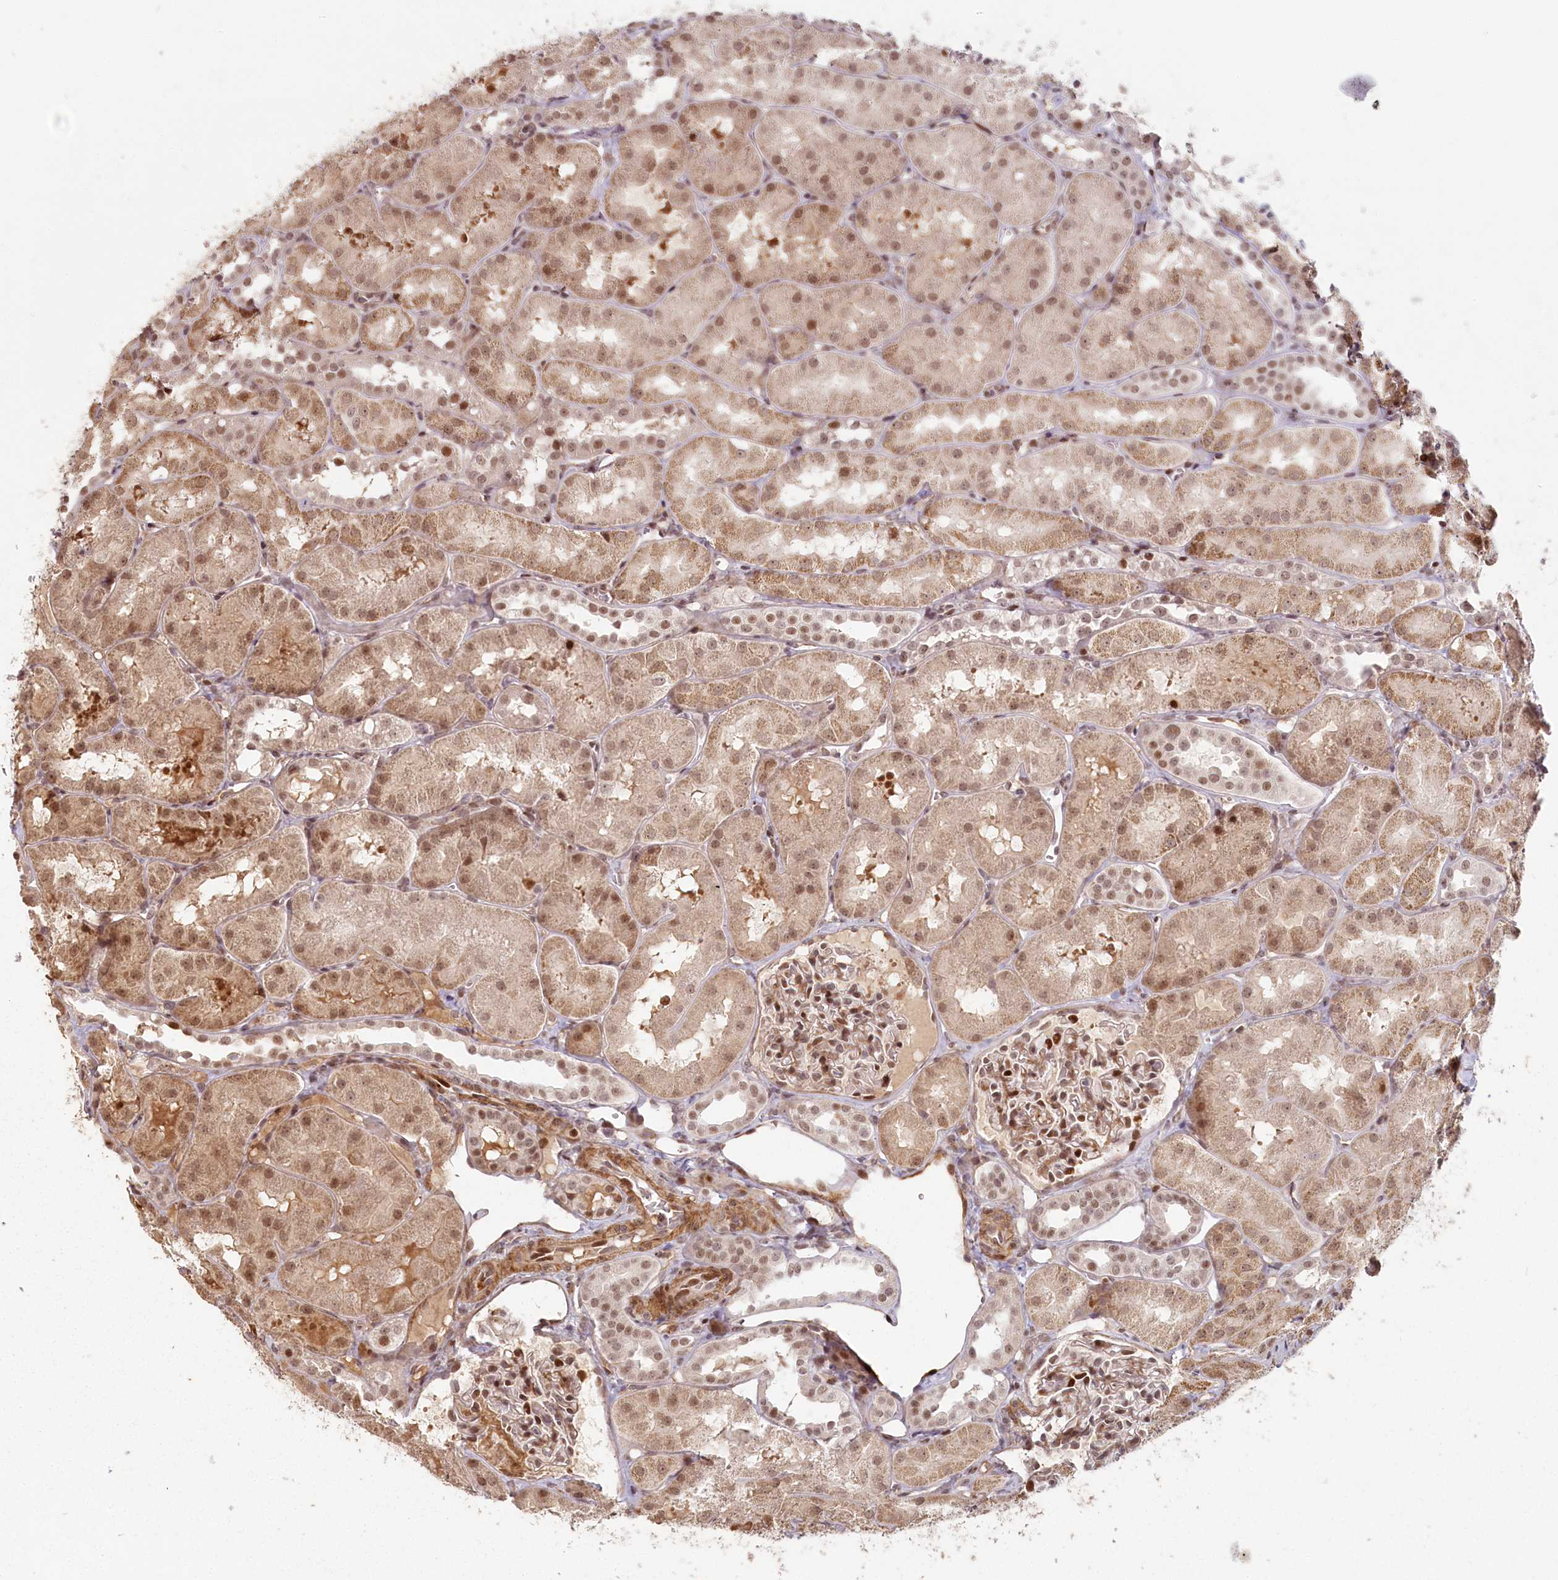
{"staining": {"intensity": "moderate", "quantity": ">75%", "location": "nuclear"}, "tissue": "kidney", "cell_type": "Cells in glomeruli", "image_type": "normal", "snomed": [{"axis": "morphology", "description": "Normal tissue, NOS"}, {"axis": "topography", "description": "Kidney"}, {"axis": "topography", "description": "Urinary bladder"}], "caption": "Brown immunohistochemical staining in benign human kidney reveals moderate nuclear staining in approximately >75% of cells in glomeruli.", "gene": "FAM204A", "patient": {"sex": "male", "age": 16}}